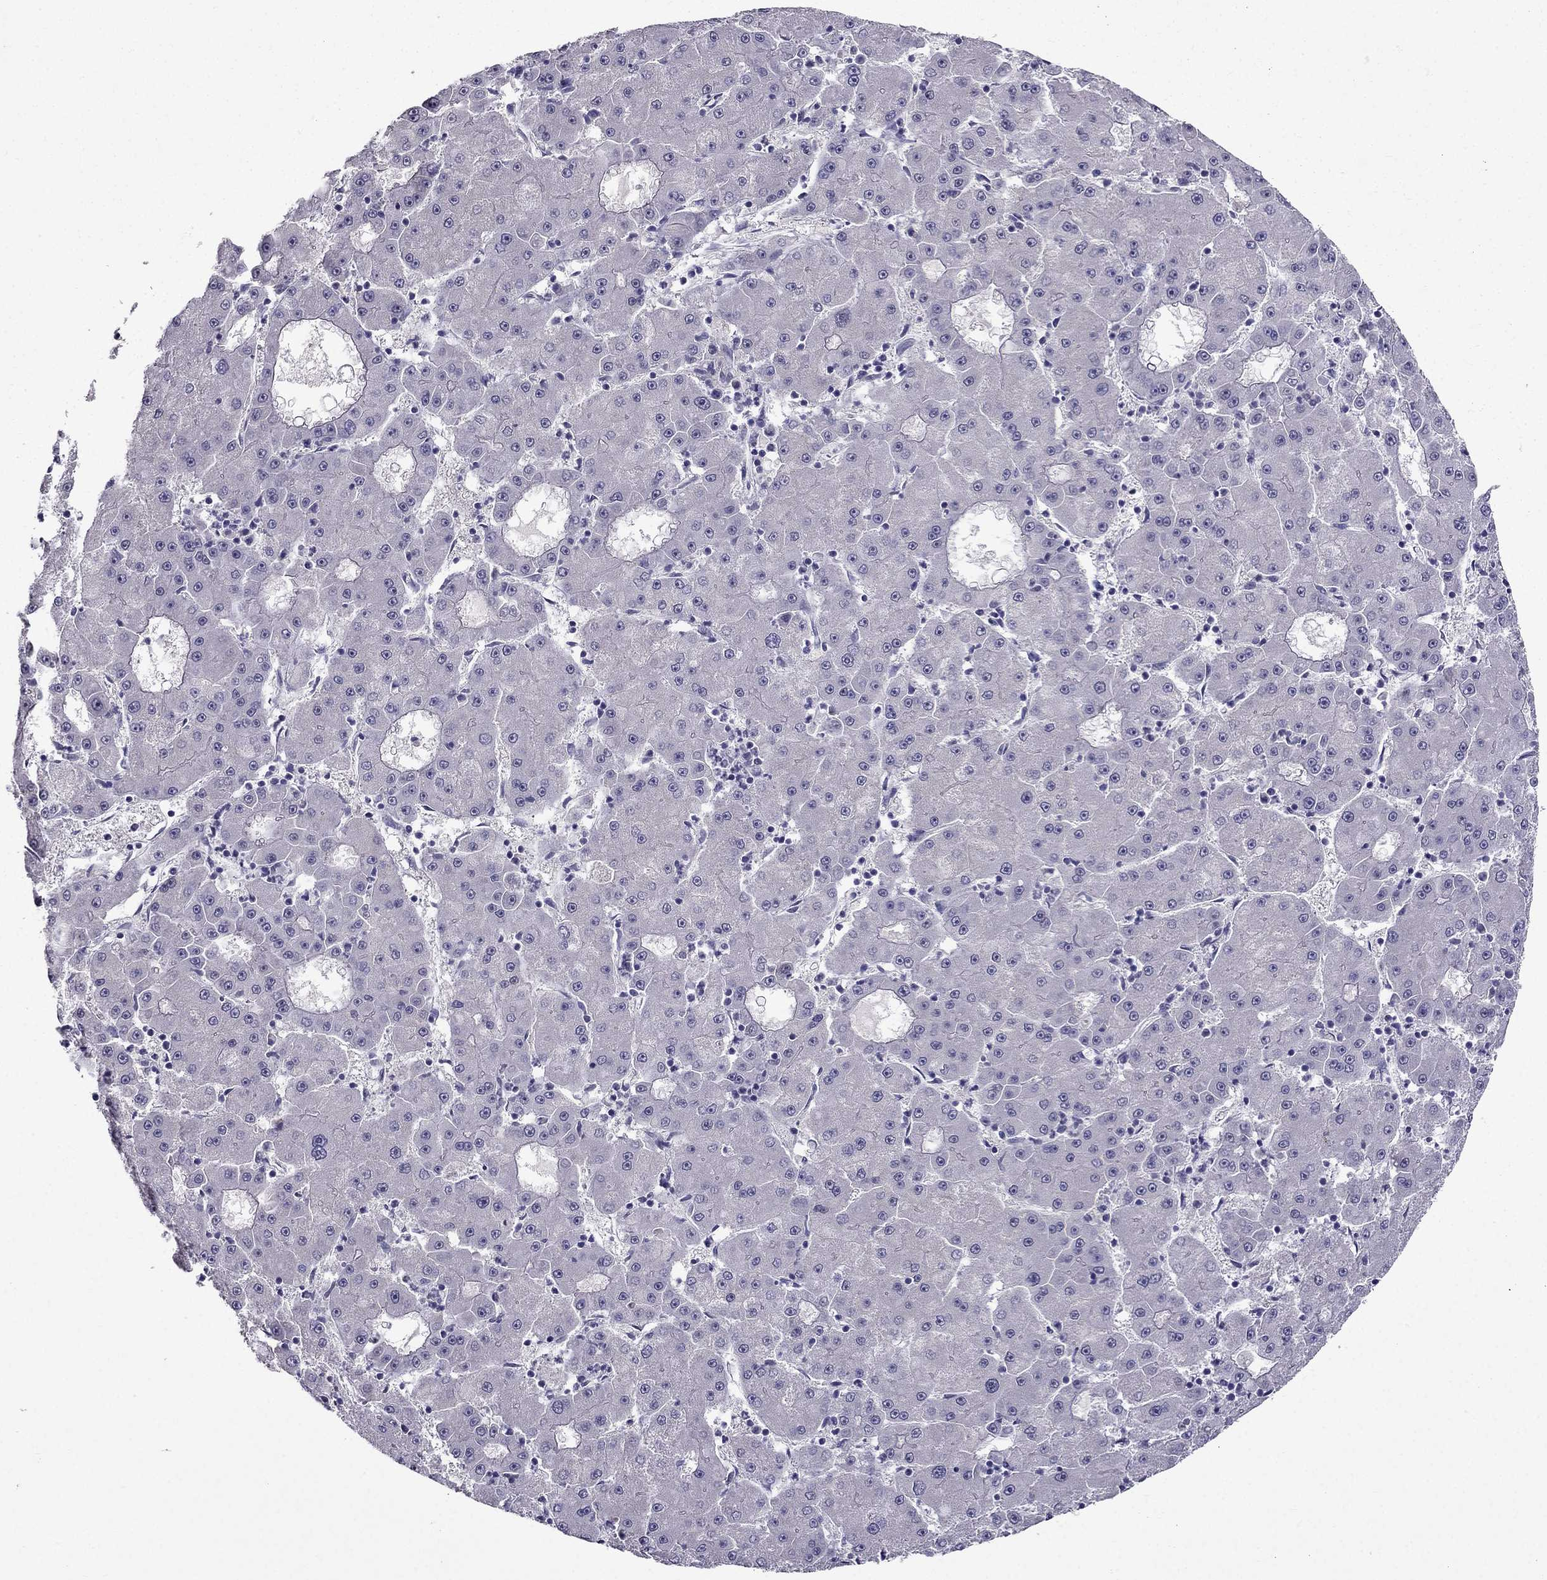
{"staining": {"intensity": "negative", "quantity": "none", "location": "none"}, "tissue": "liver cancer", "cell_type": "Tumor cells", "image_type": "cancer", "snomed": [{"axis": "morphology", "description": "Carcinoma, Hepatocellular, NOS"}, {"axis": "topography", "description": "Liver"}], "caption": "High magnification brightfield microscopy of liver cancer stained with DAB (3,3'-diaminobenzidine) (brown) and counterstained with hematoxylin (blue): tumor cells show no significant staining. (DAB (3,3'-diaminobenzidine) immunohistochemistry visualized using brightfield microscopy, high magnification).", "gene": "DUSP15", "patient": {"sex": "male", "age": 73}}